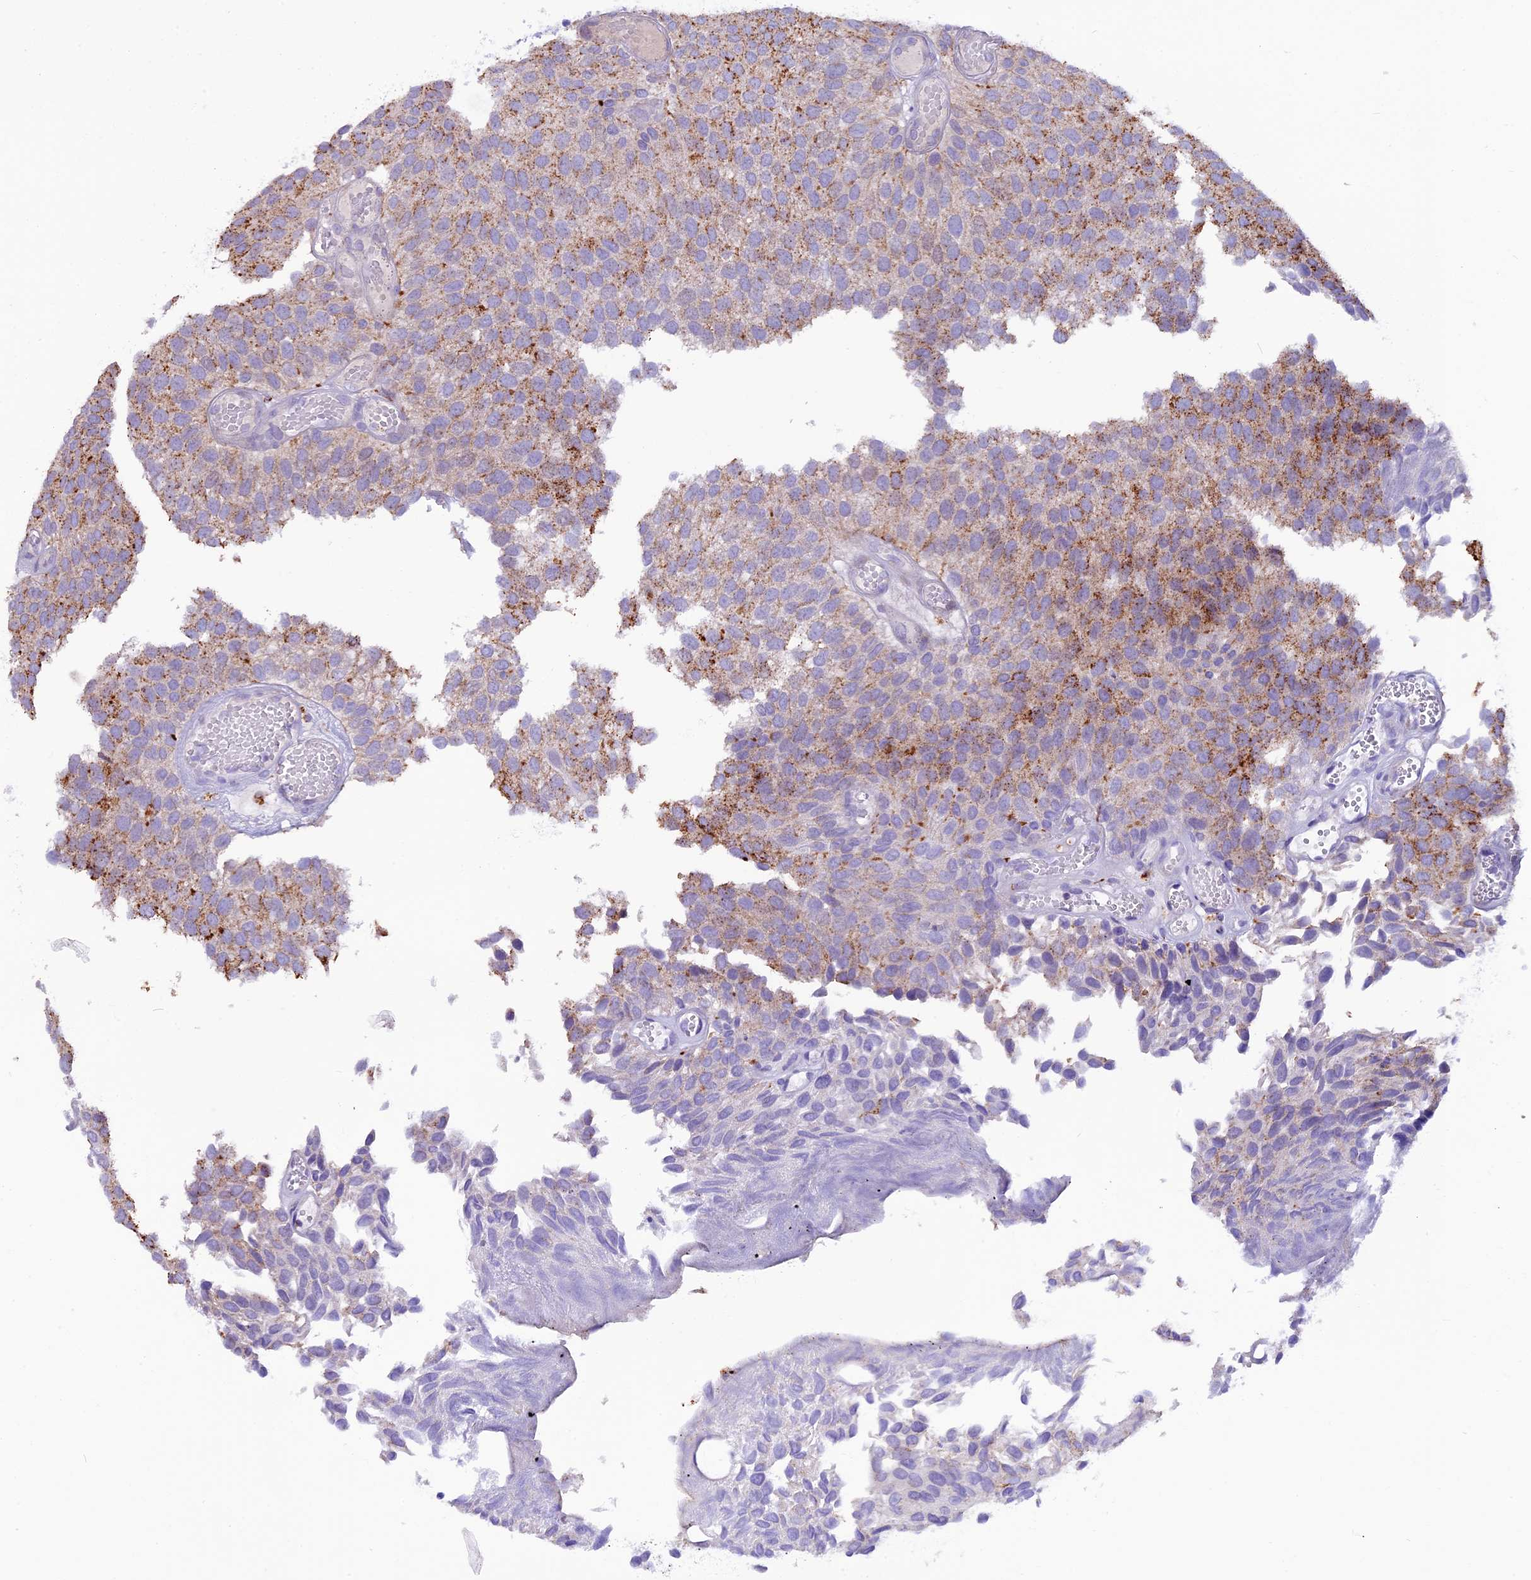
{"staining": {"intensity": "strong", "quantity": "25%-75%", "location": "cytoplasmic/membranous"}, "tissue": "urothelial cancer", "cell_type": "Tumor cells", "image_type": "cancer", "snomed": [{"axis": "morphology", "description": "Urothelial carcinoma, Low grade"}, {"axis": "topography", "description": "Urinary bladder"}], "caption": "Protein expression by IHC demonstrates strong cytoplasmic/membranous staining in about 25%-75% of tumor cells in urothelial cancer.", "gene": "THRSP", "patient": {"sex": "male", "age": 89}}